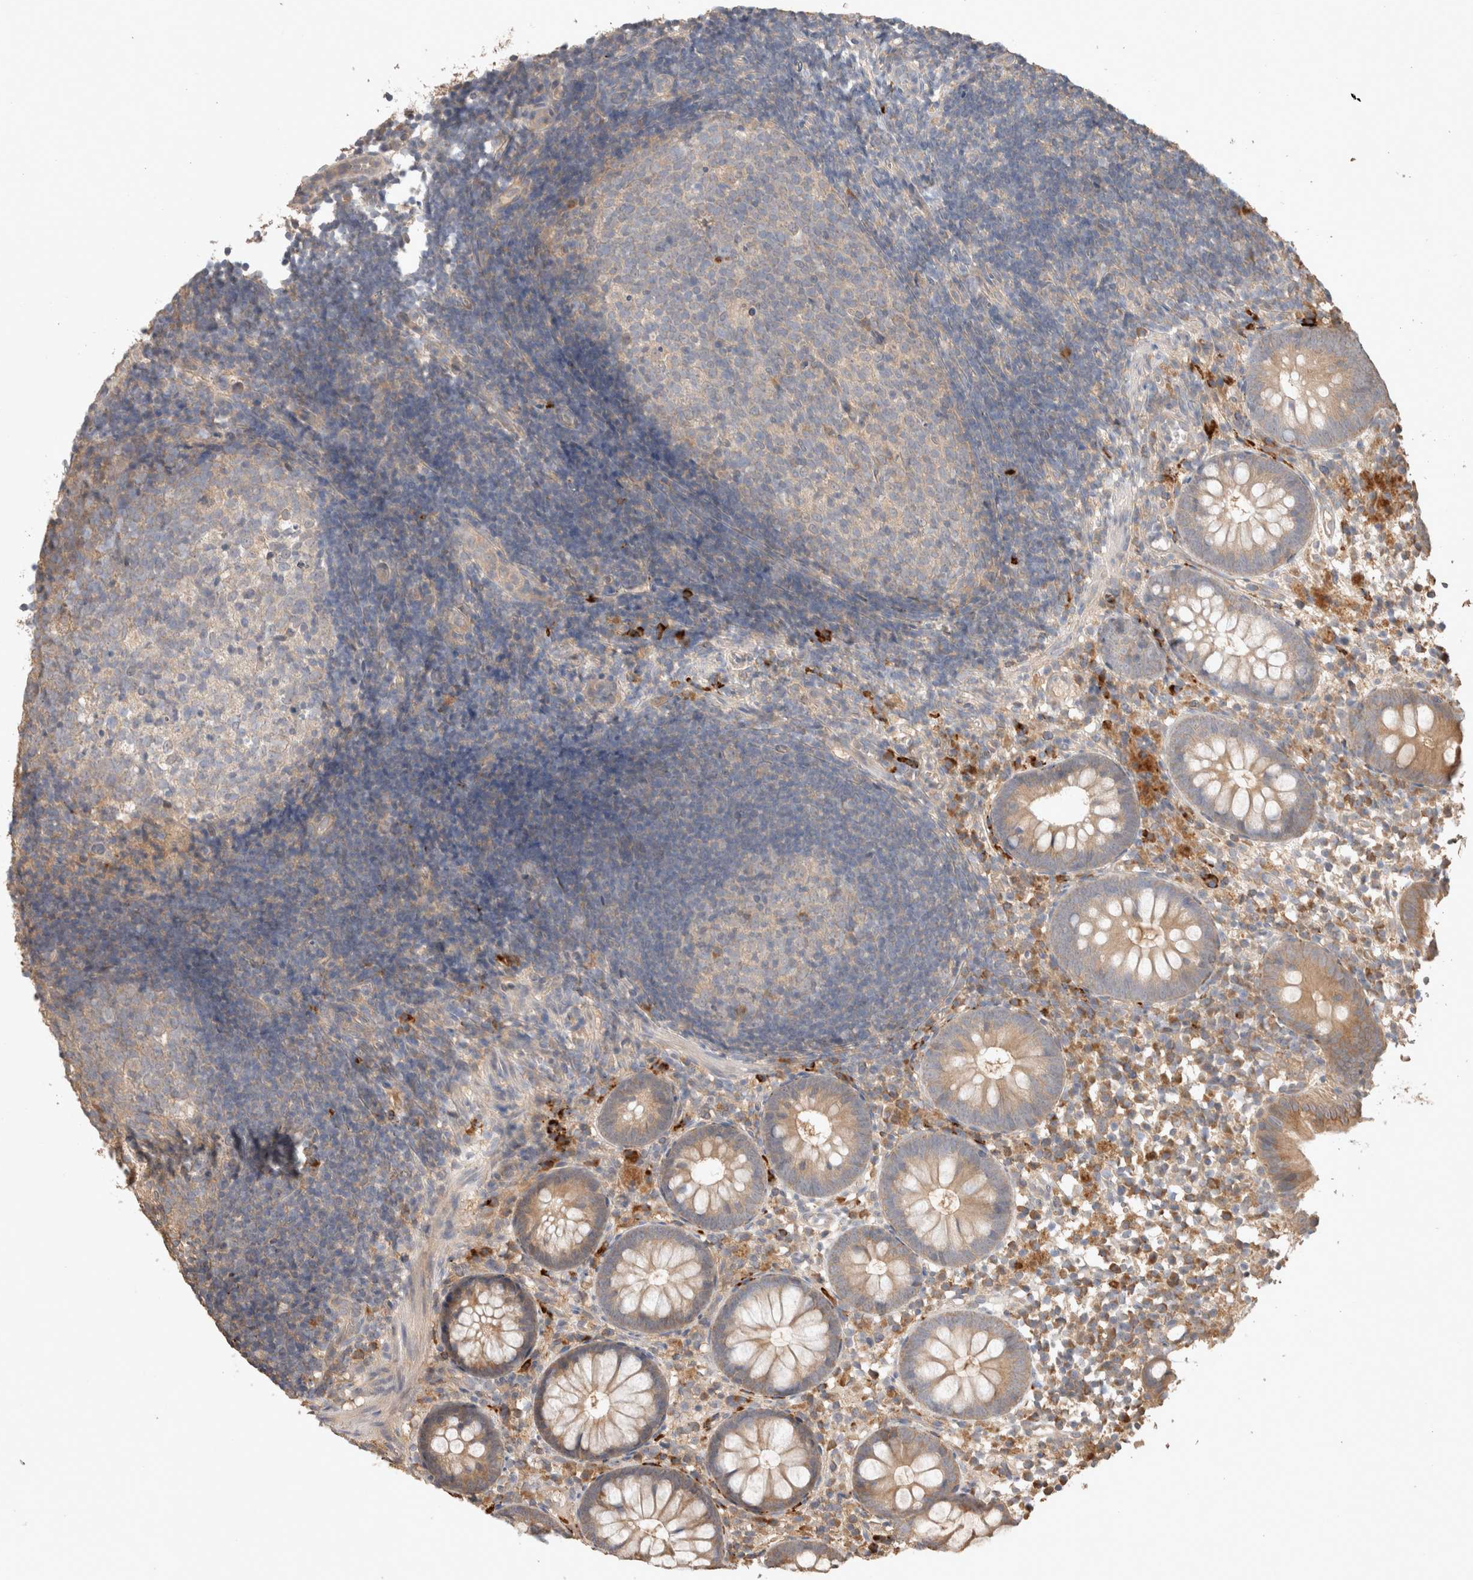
{"staining": {"intensity": "moderate", "quantity": "25%-75%", "location": "cytoplasmic/membranous"}, "tissue": "appendix", "cell_type": "Glandular cells", "image_type": "normal", "snomed": [{"axis": "morphology", "description": "Normal tissue, NOS"}, {"axis": "topography", "description": "Appendix"}], "caption": "About 25%-75% of glandular cells in normal human appendix exhibit moderate cytoplasmic/membranous protein expression as visualized by brown immunohistochemical staining.", "gene": "HROB", "patient": {"sex": "female", "age": 20}}